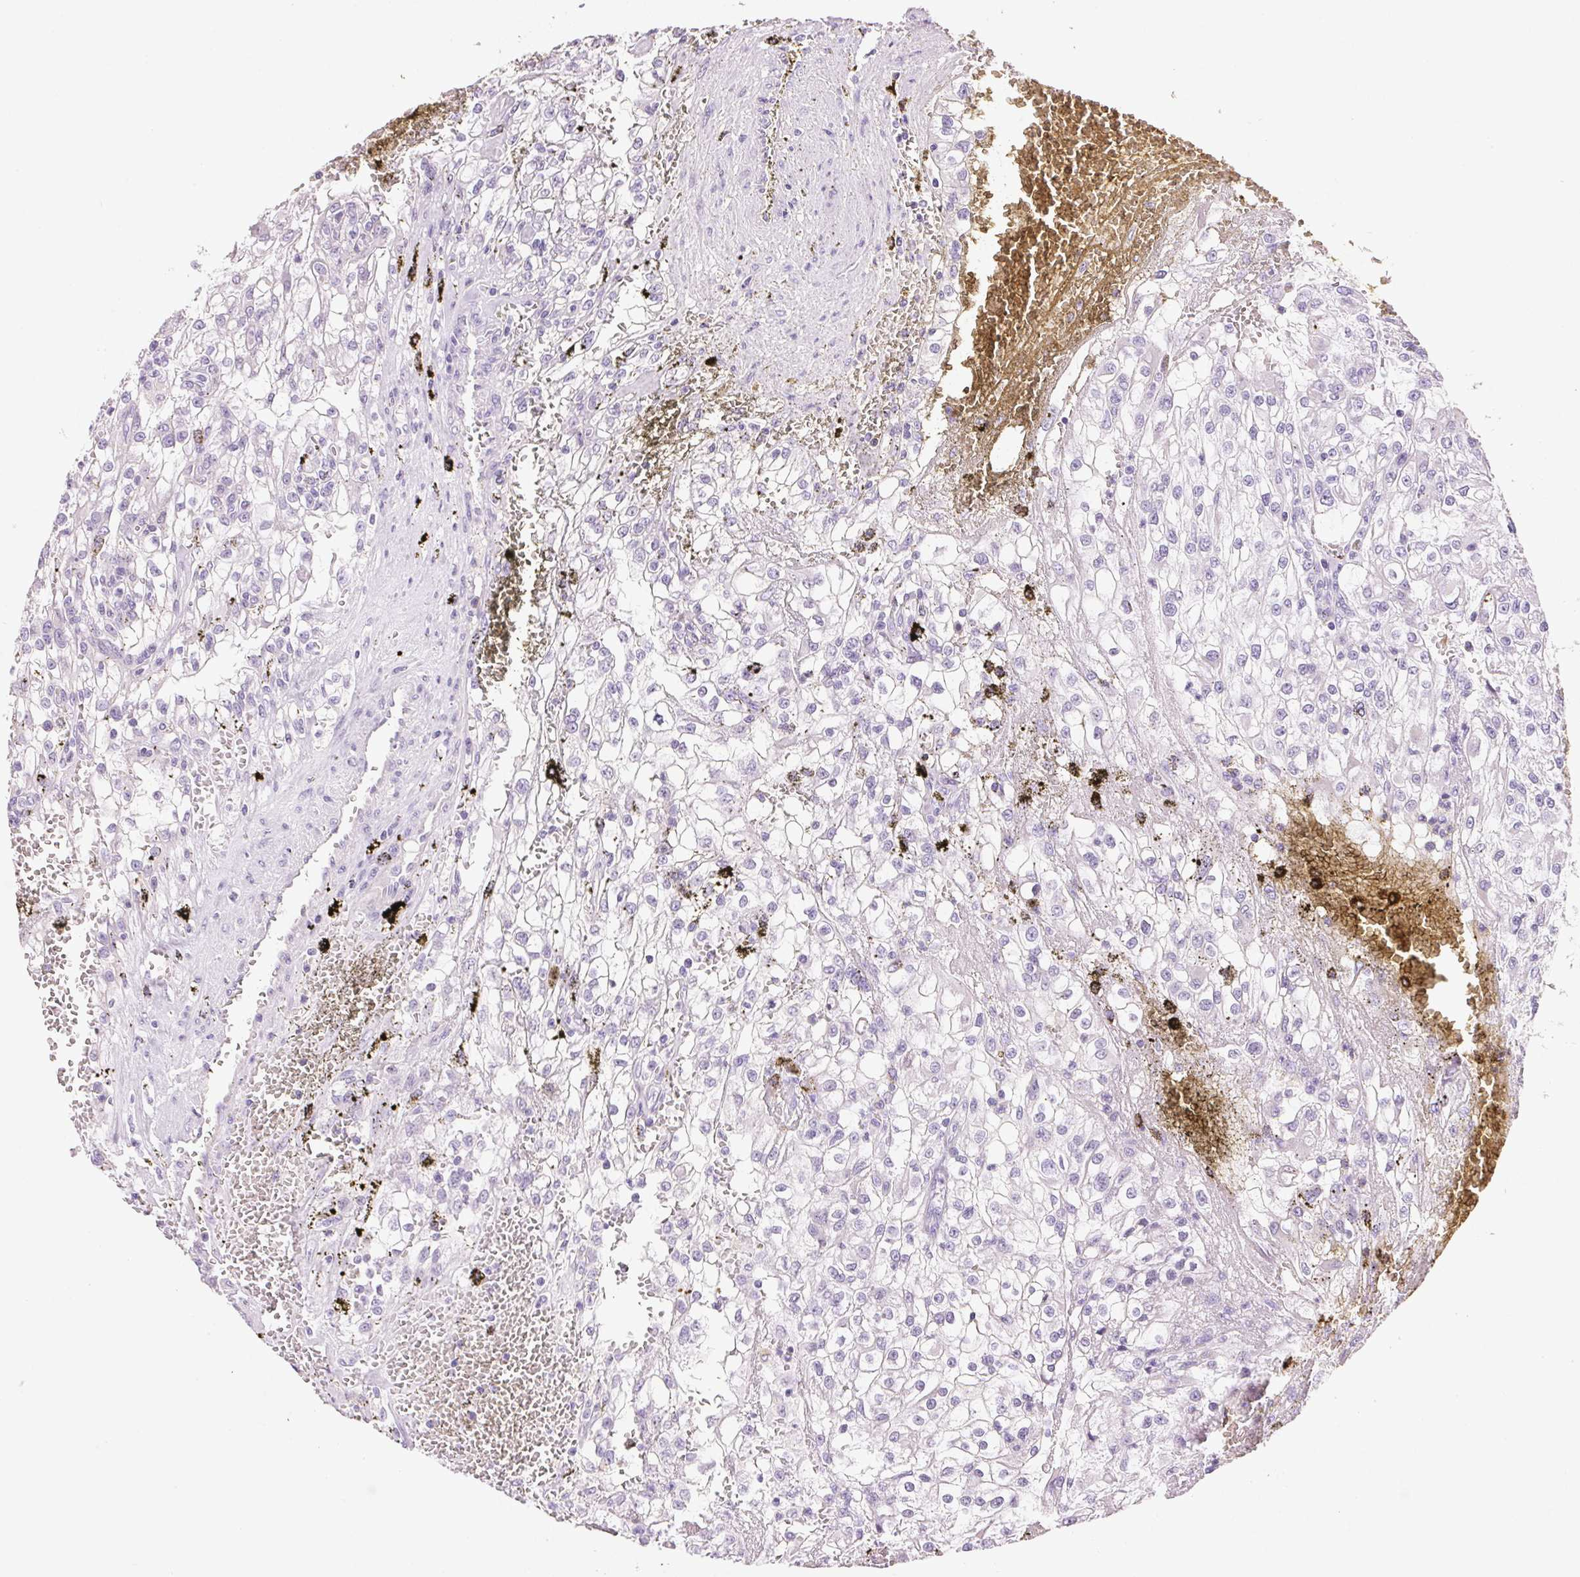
{"staining": {"intensity": "negative", "quantity": "none", "location": "none"}, "tissue": "renal cancer", "cell_type": "Tumor cells", "image_type": "cancer", "snomed": [{"axis": "morphology", "description": "Adenocarcinoma, NOS"}, {"axis": "topography", "description": "Kidney"}], "caption": "Immunohistochemistry of human renal cancer (adenocarcinoma) reveals no positivity in tumor cells.", "gene": "HSD17B2", "patient": {"sex": "female", "age": 74}}